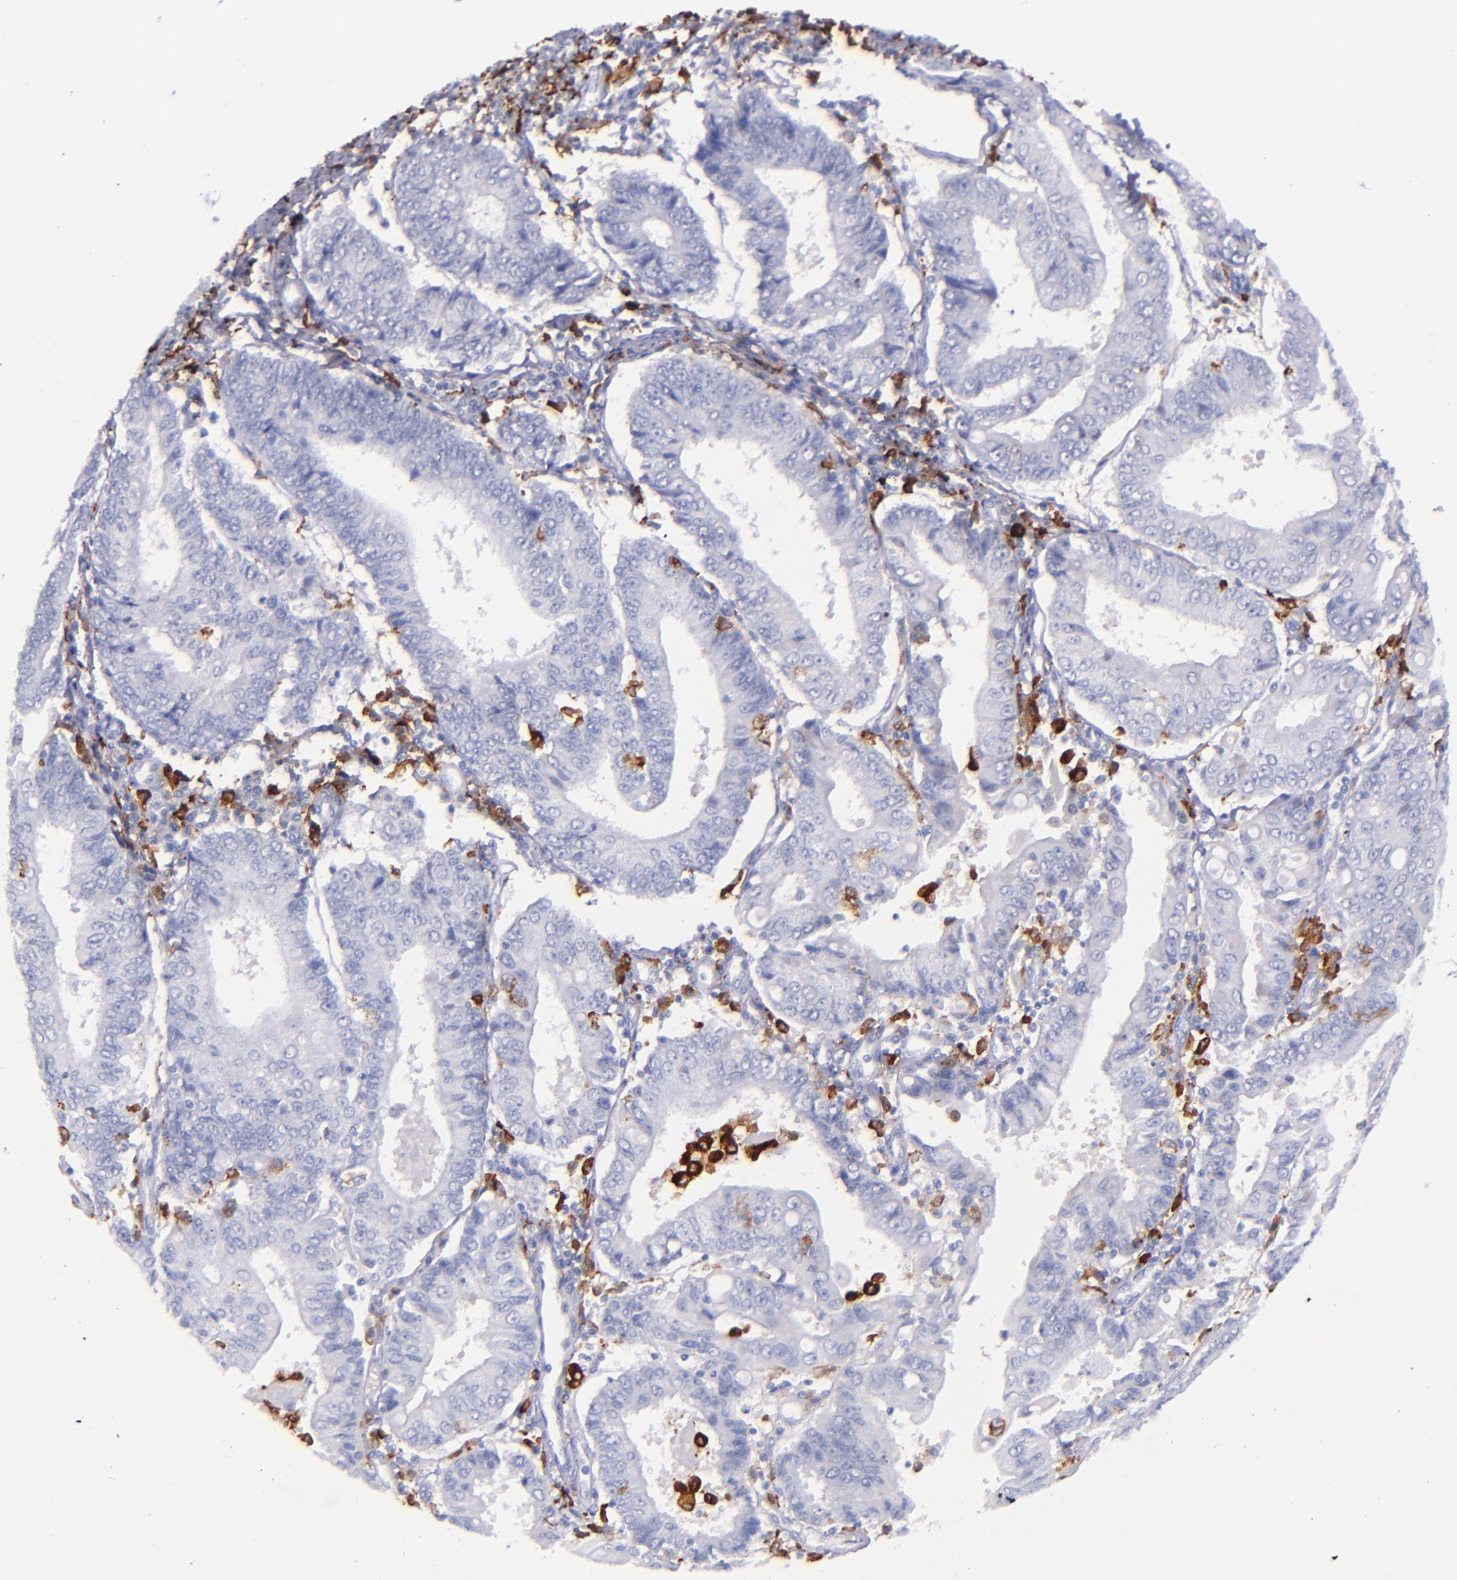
{"staining": {"intensity": "negative", "quantity": "none", "location": "none"}, "tissue": "endometrial cancer", "cell_type": "Tumor cells", "image_type": "cancer", "snomed": [{"axis": "morphology", "description": "Adenocarcinoma, NOS"}, {"axis": "topography", "description": "Endometrium"}], "caption": "The micrograph demonstrates no staining of tumor cells in endometrial cancer.", "gene": "CD163", "patient": {"sex": "female", "age": 75}}